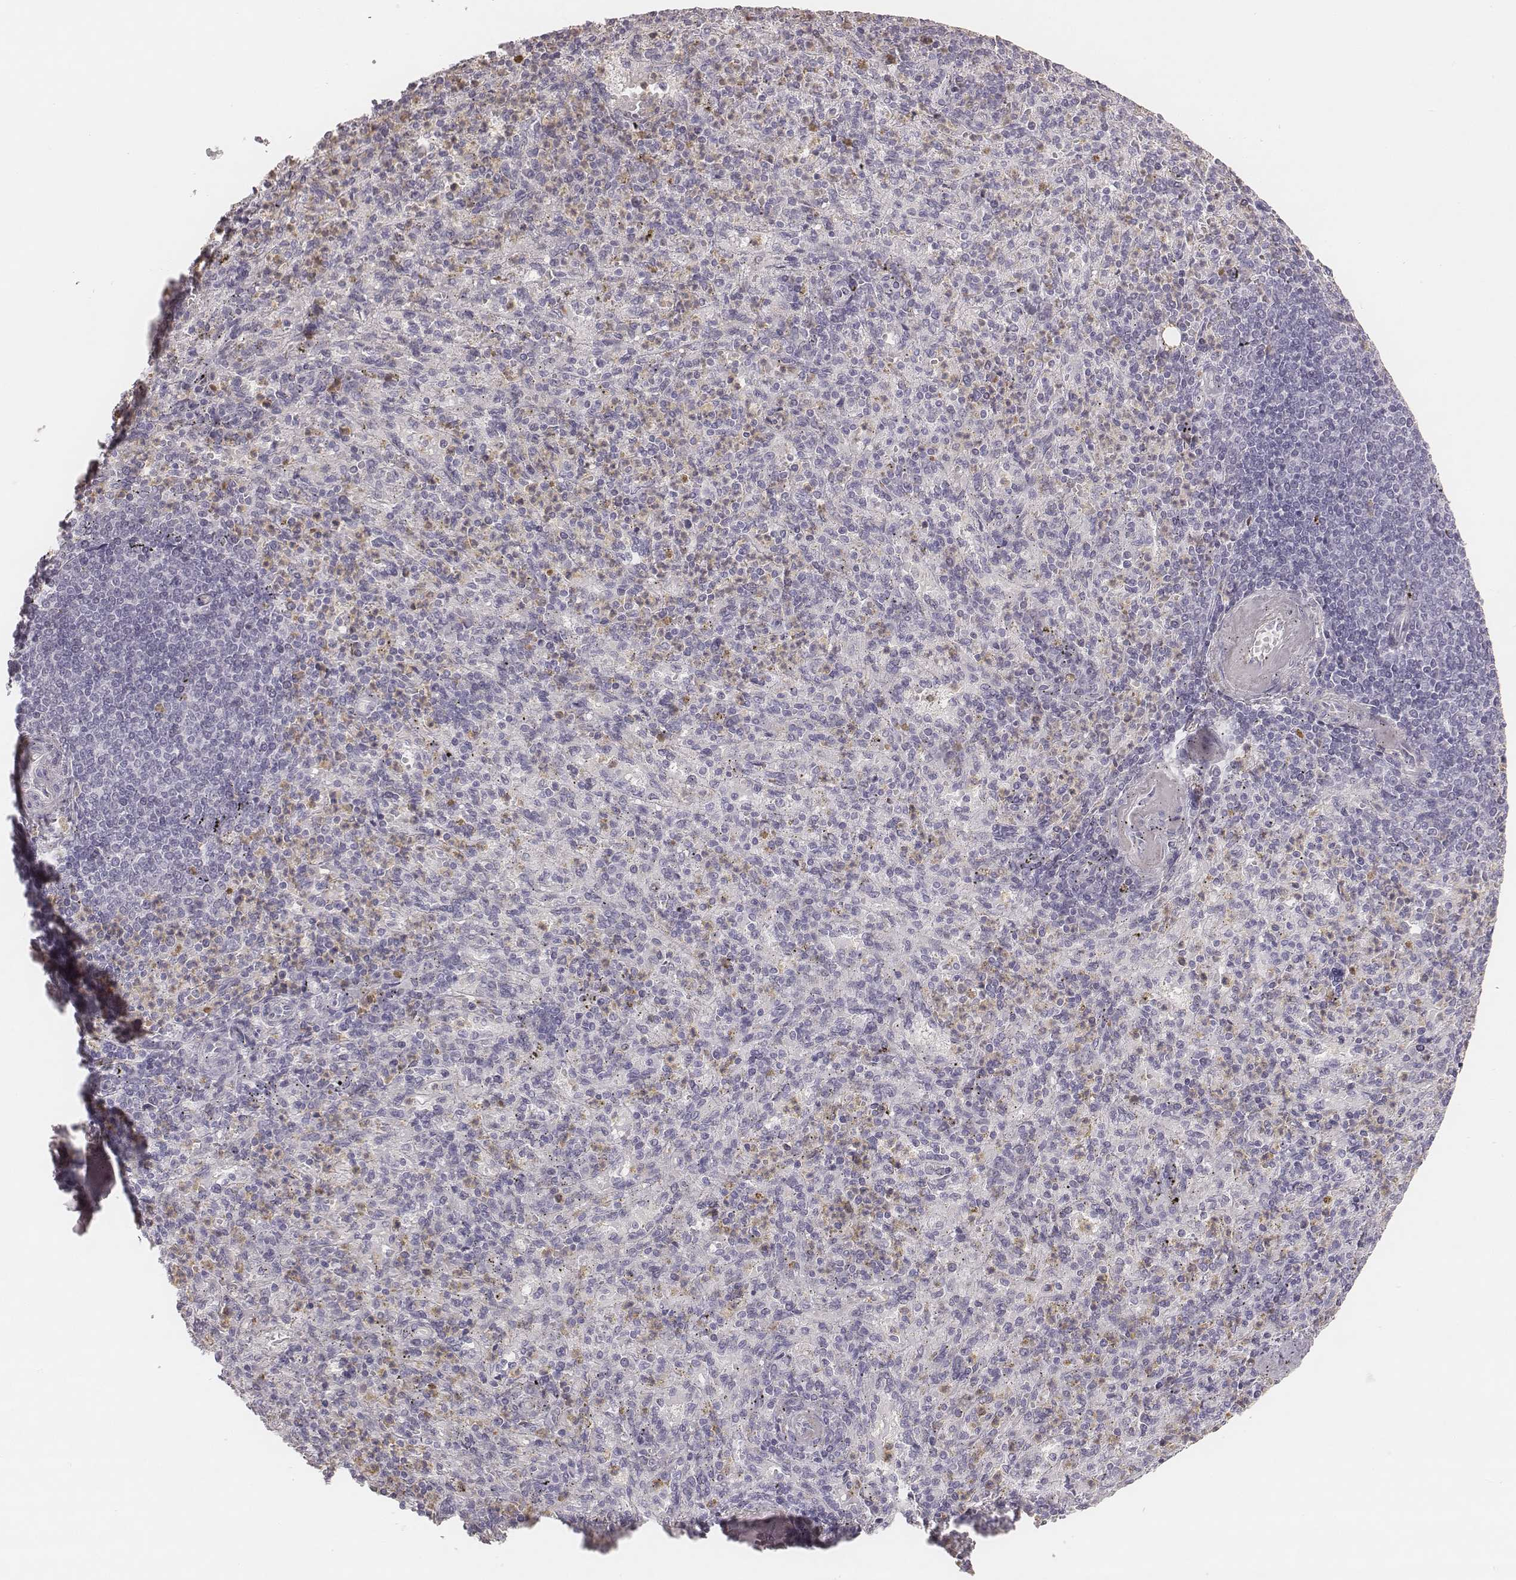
{"staining": {"intensity": "negative", "quantity": "none", "location": "none"}, "tissue": "spleen", "cell_type": "Cells in red pulp", "image_type": "normal", "snomed": [{"axis": "morphology", "description": "Normal tissue, NOS"}, {"axis": "topography", "description": "Spleen"}], "caption": "Immunohistochemical staining of benign spleen shows no significant expression in cells in red pulp. (DAB immunohistochemistry, high magnification).", "gene": "KCNJ12", "patient": {"sex": "female", "age": 74}}